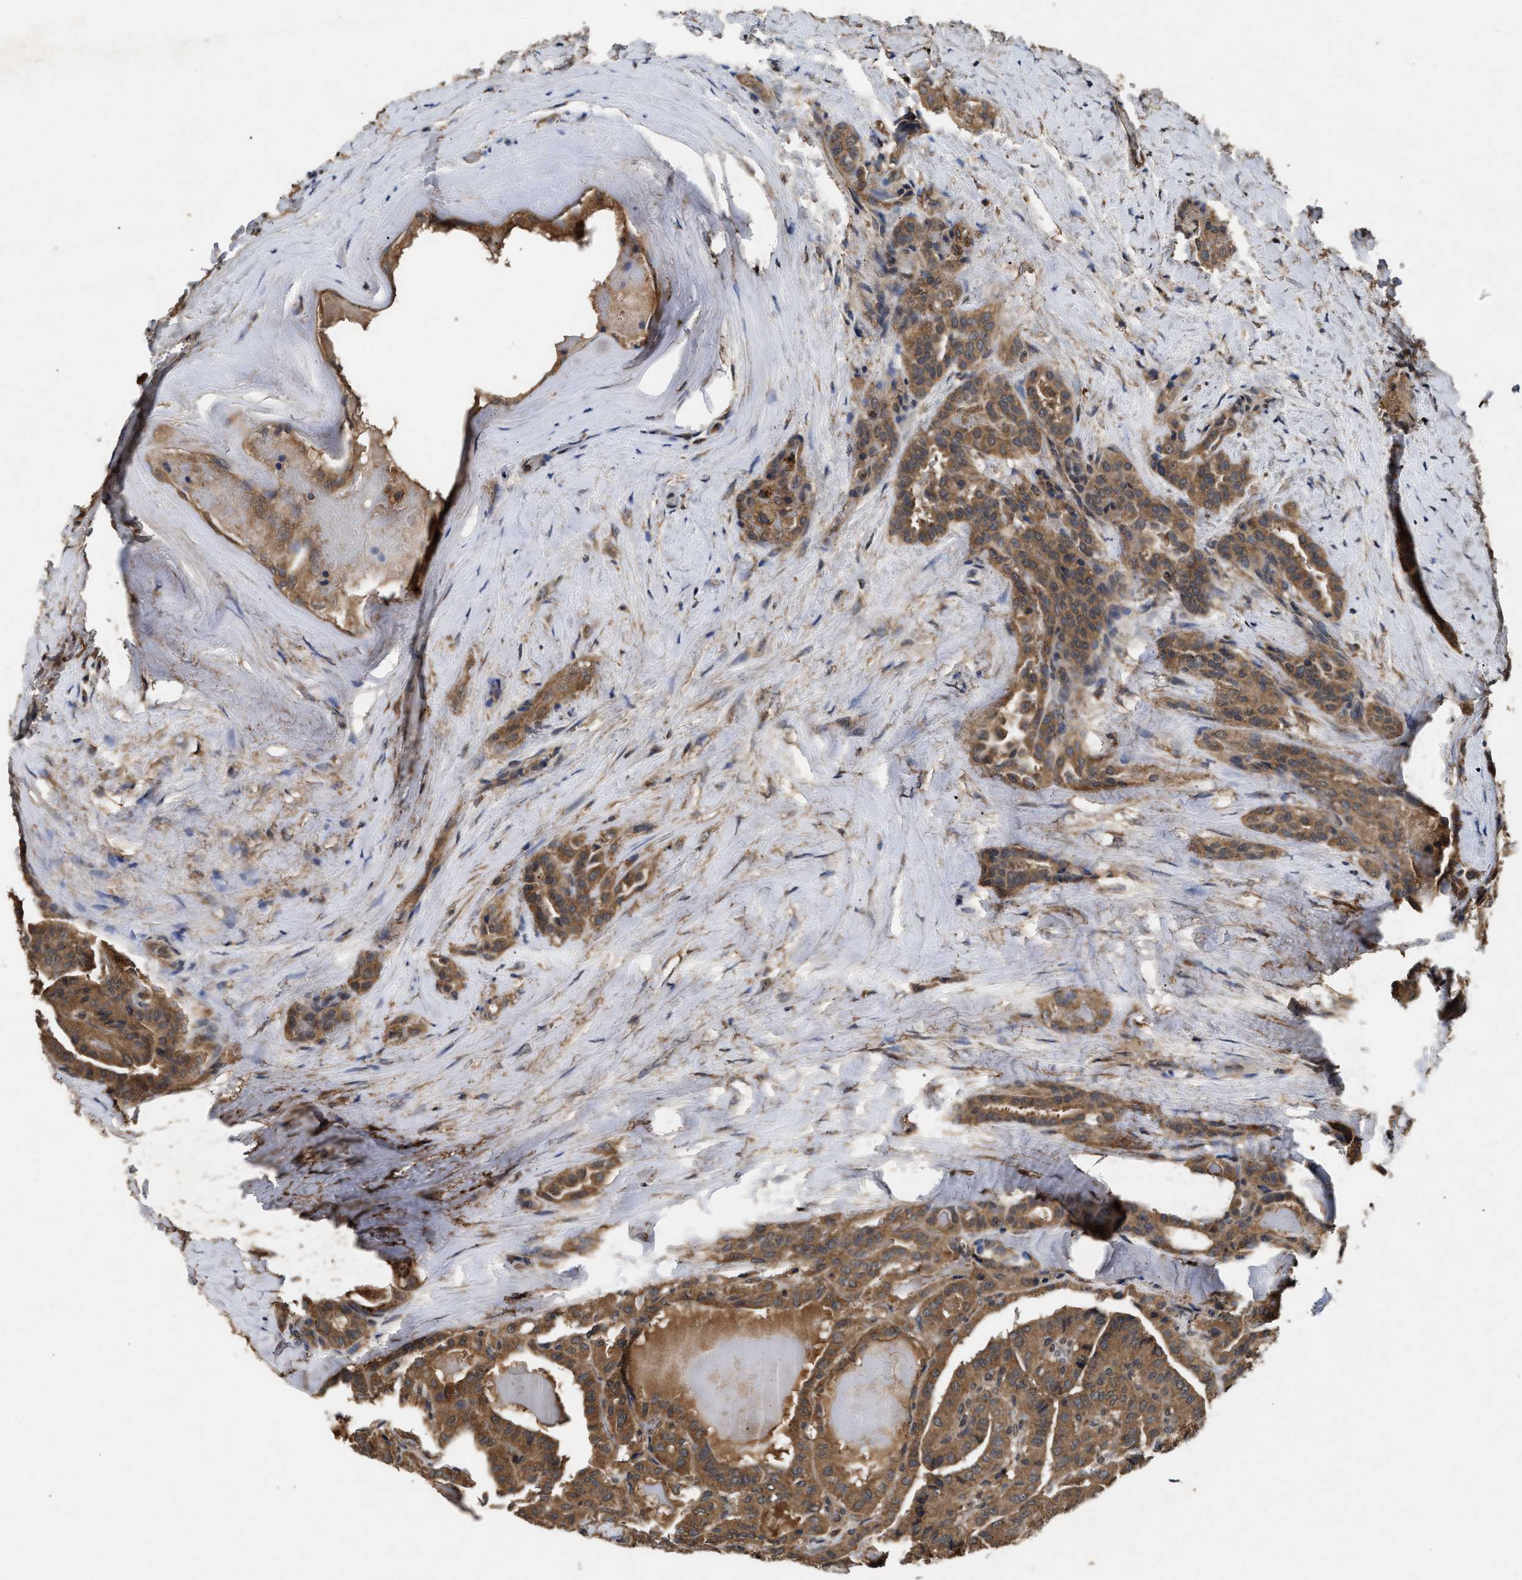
{"staining": {"intensity": "moderate", "quantity": ">75%", "location": "cytoplasmic/membranous"}, "tissue": "thyroid cancer", "cell_type": "Tumor cells", "image_type": "cancer", "snomed": [{"axis": "morphology", "description": "Papillary adenocarcinoma, NOS"}, {"axis": "topography", "description": "Thyroid gland"}], "caption": "A medium amount of moderate cytoplasmic/membranous expression is seen in approximately >75% of tumor cells in thyroid cancer tissue. The staining was performed using DAB (3,3'-diaminobenzidine), with brown indicating positive protein expression. Nuclei are stained blue with hematoxylin.", "gene": "PDAP1", "patient": {"sex": "male", "age": 77}}